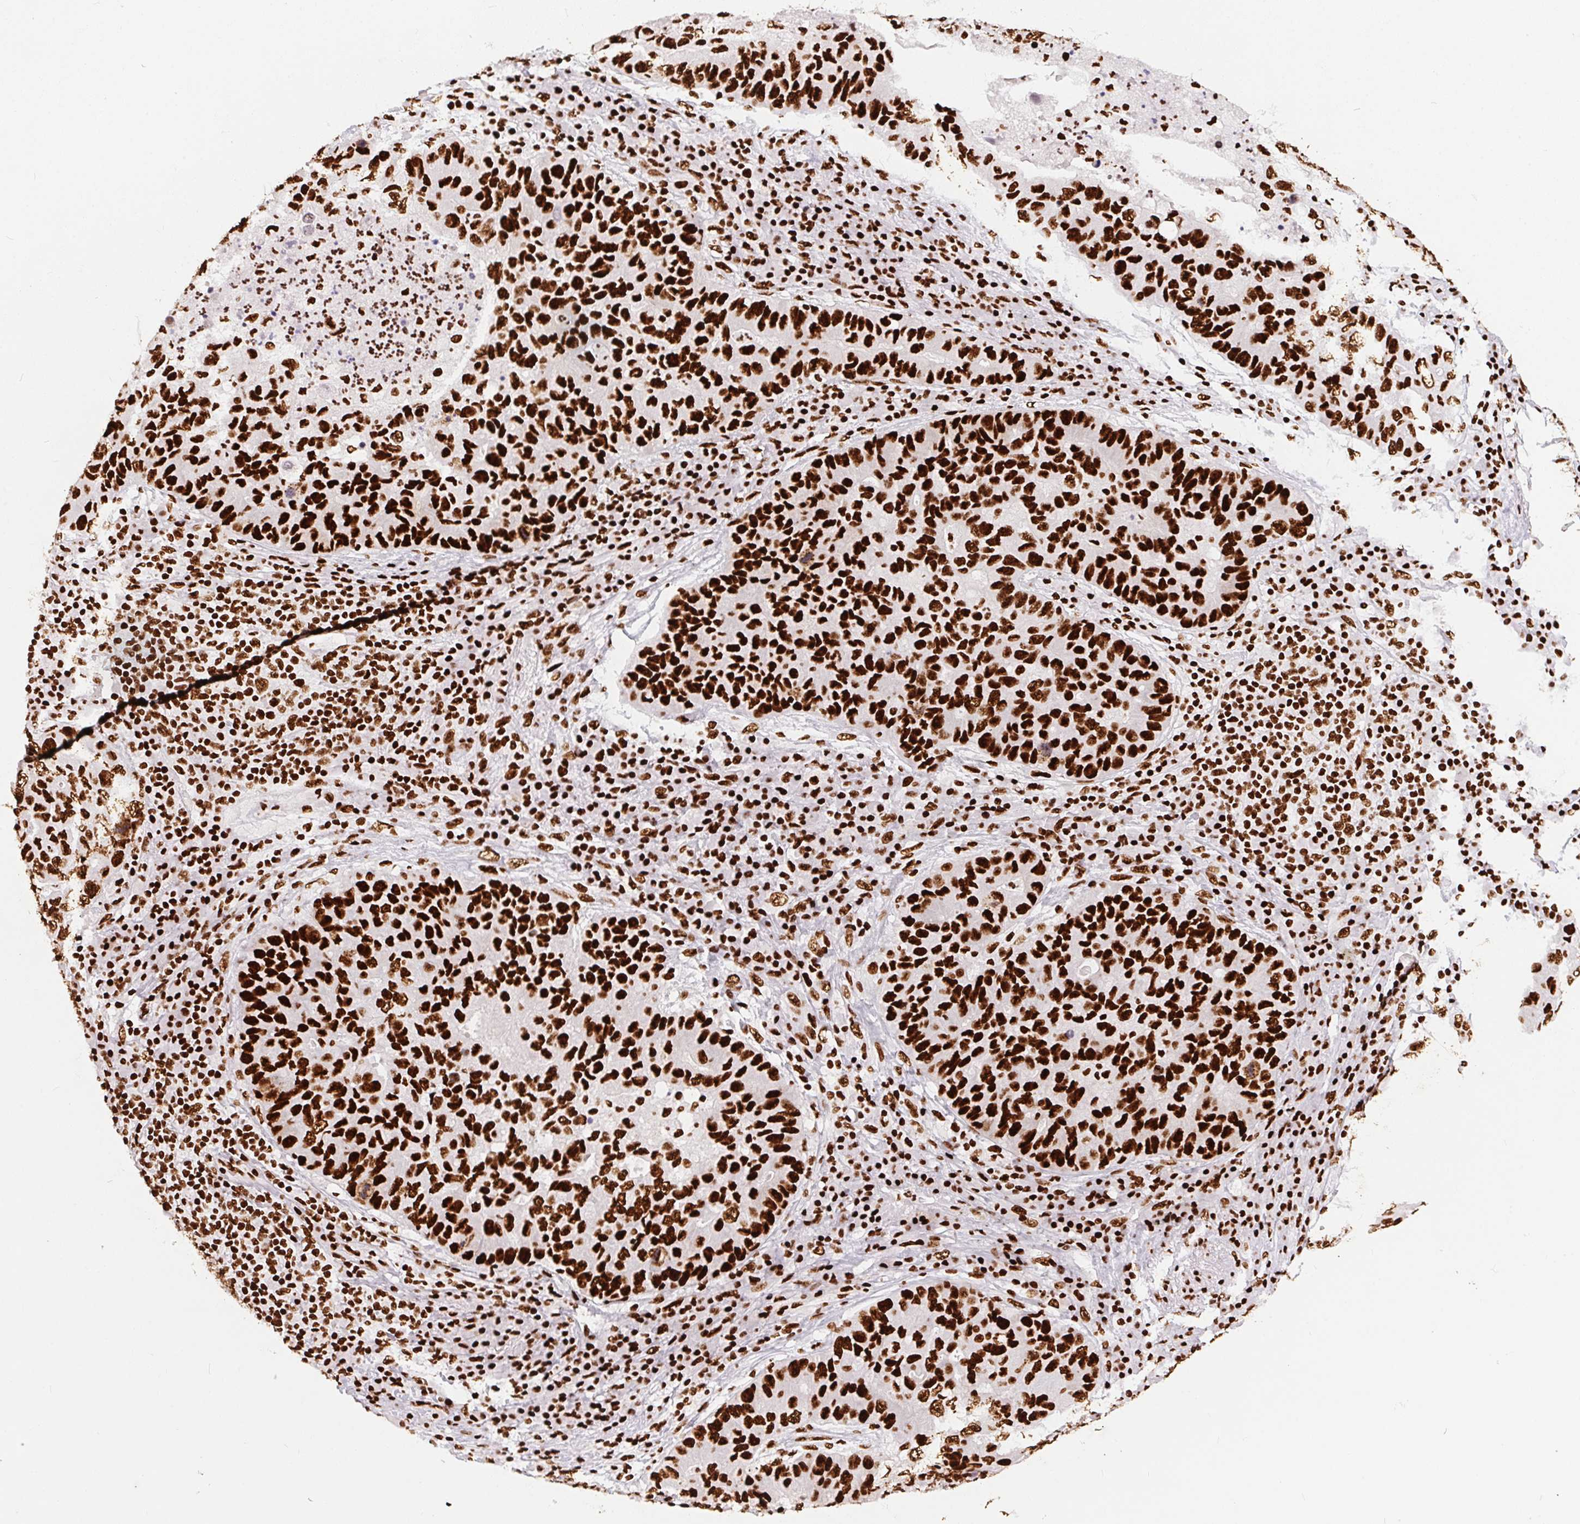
{"staining": {"intensity": "strong", "quantity": ">75%", "location": "nuclear"}, "tissue": "lung cancer", "cell_type": "Tumor cells", "image_type": "cancer", "snomed": [{"axis": "morphology", "description": "Adenocarcinoma, NOS"}, {"axis": "morphology", "description": "Adenocarcinoma, metastatic, NOS"}, {"axis": "topography", "description": "Lymph node"}, {"axis": "topography", "description": "Lung"}], "caption": "Tumor cells show strong nuclear staining in approximately >75% of cells in lung cancer (metastatic adenocarcinoma).", "gene": "PAGE3", "patient": {"sex": "female", "age": 54}}